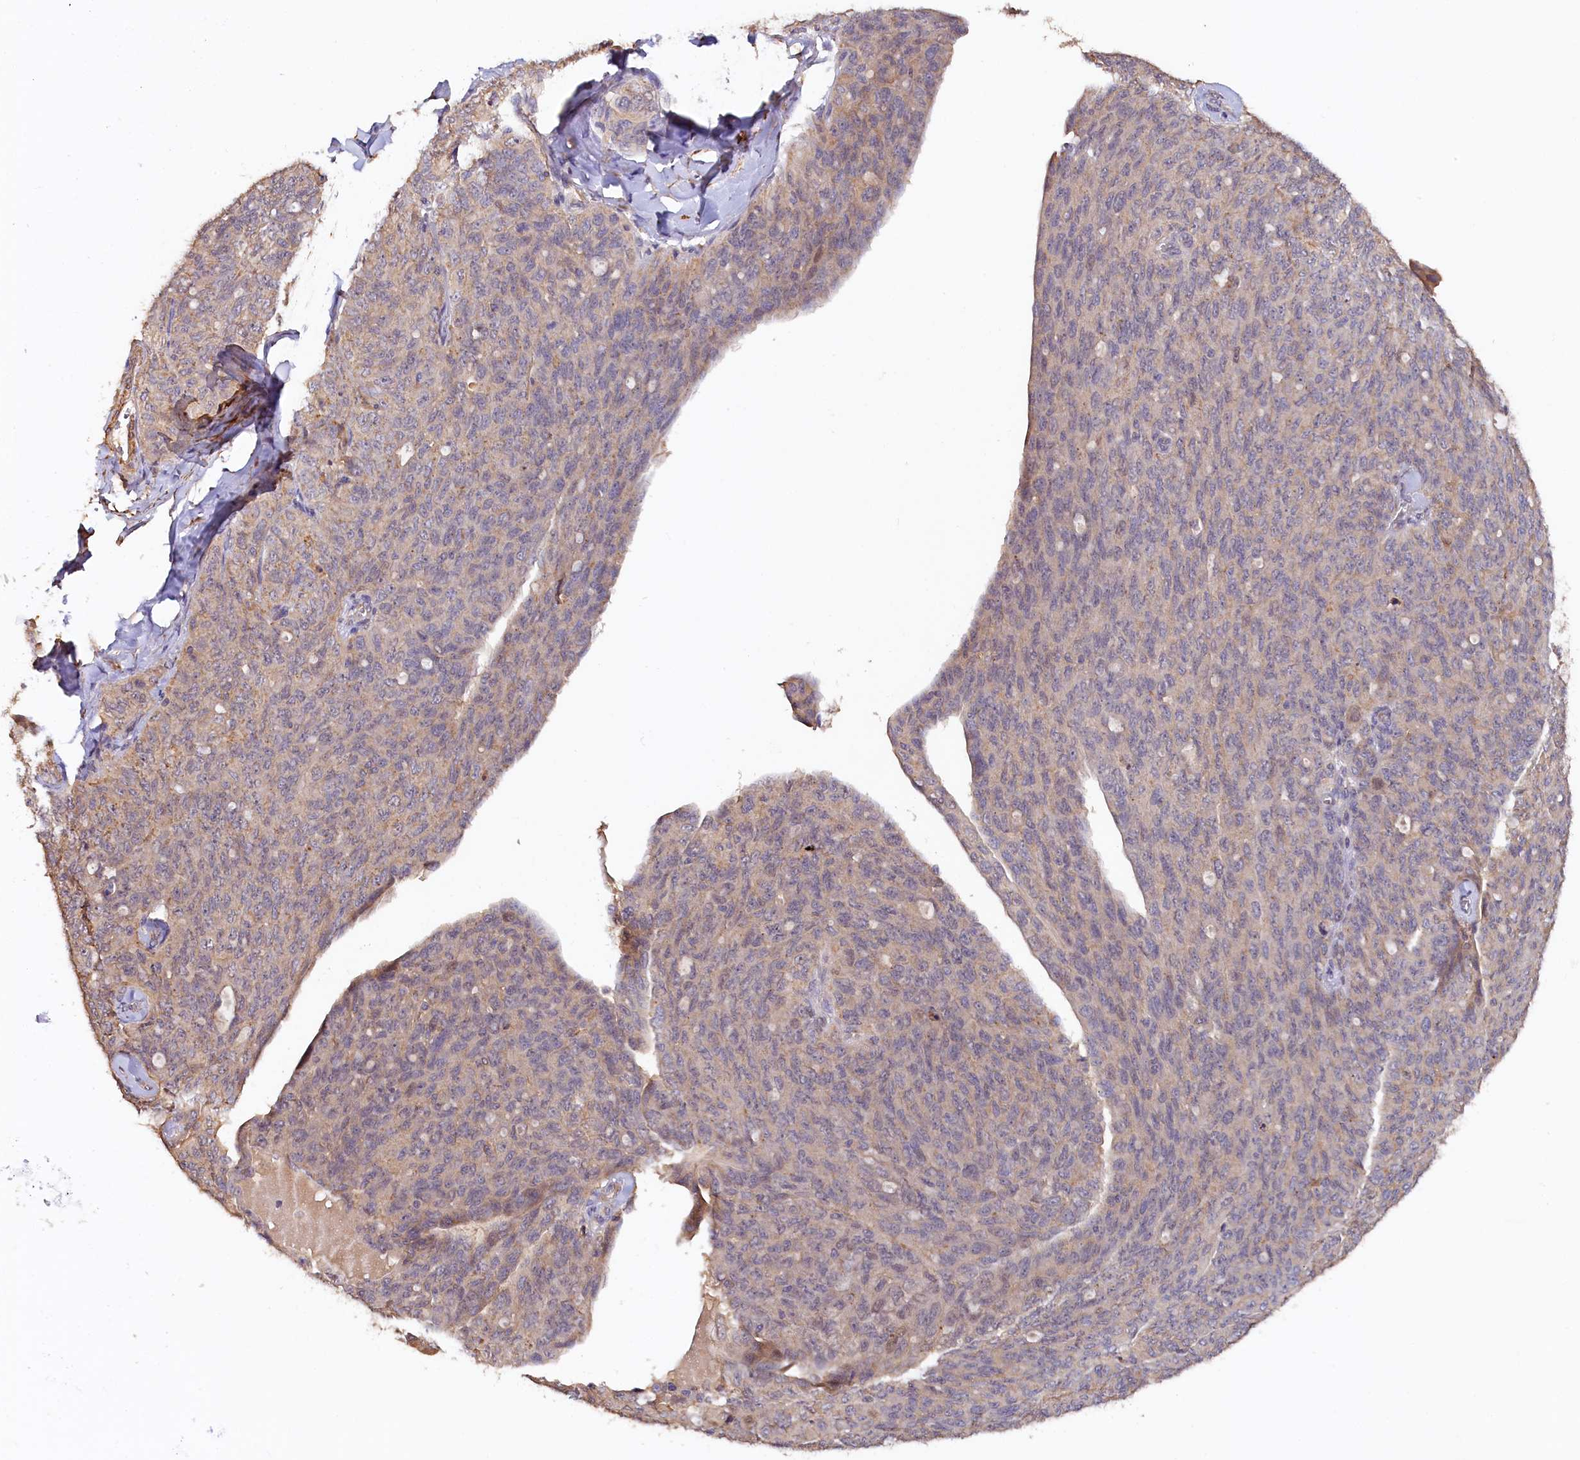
{"staining": {"intensity": "weak", "quantity": "25%-75%", "location": "cytoplasmic/membranous"}, "tissue": "ovarian cancer", "cell_type": "Tumor cells", "image_type": "cancer", "snomed": [{"axis": "morphology", "description": "Carcinoma, endometroid"}, {"axis": "topography", "description": "Ovary"}], "caption": "IHC of ovarian cancer (endometroid carcinoma) shows low levels of weak cytoplasmic/membranous expression in approximately 25%-75% of tumor cells.", "gene": "TANGO6", "patient": {"sex": "female", "age": 60}}